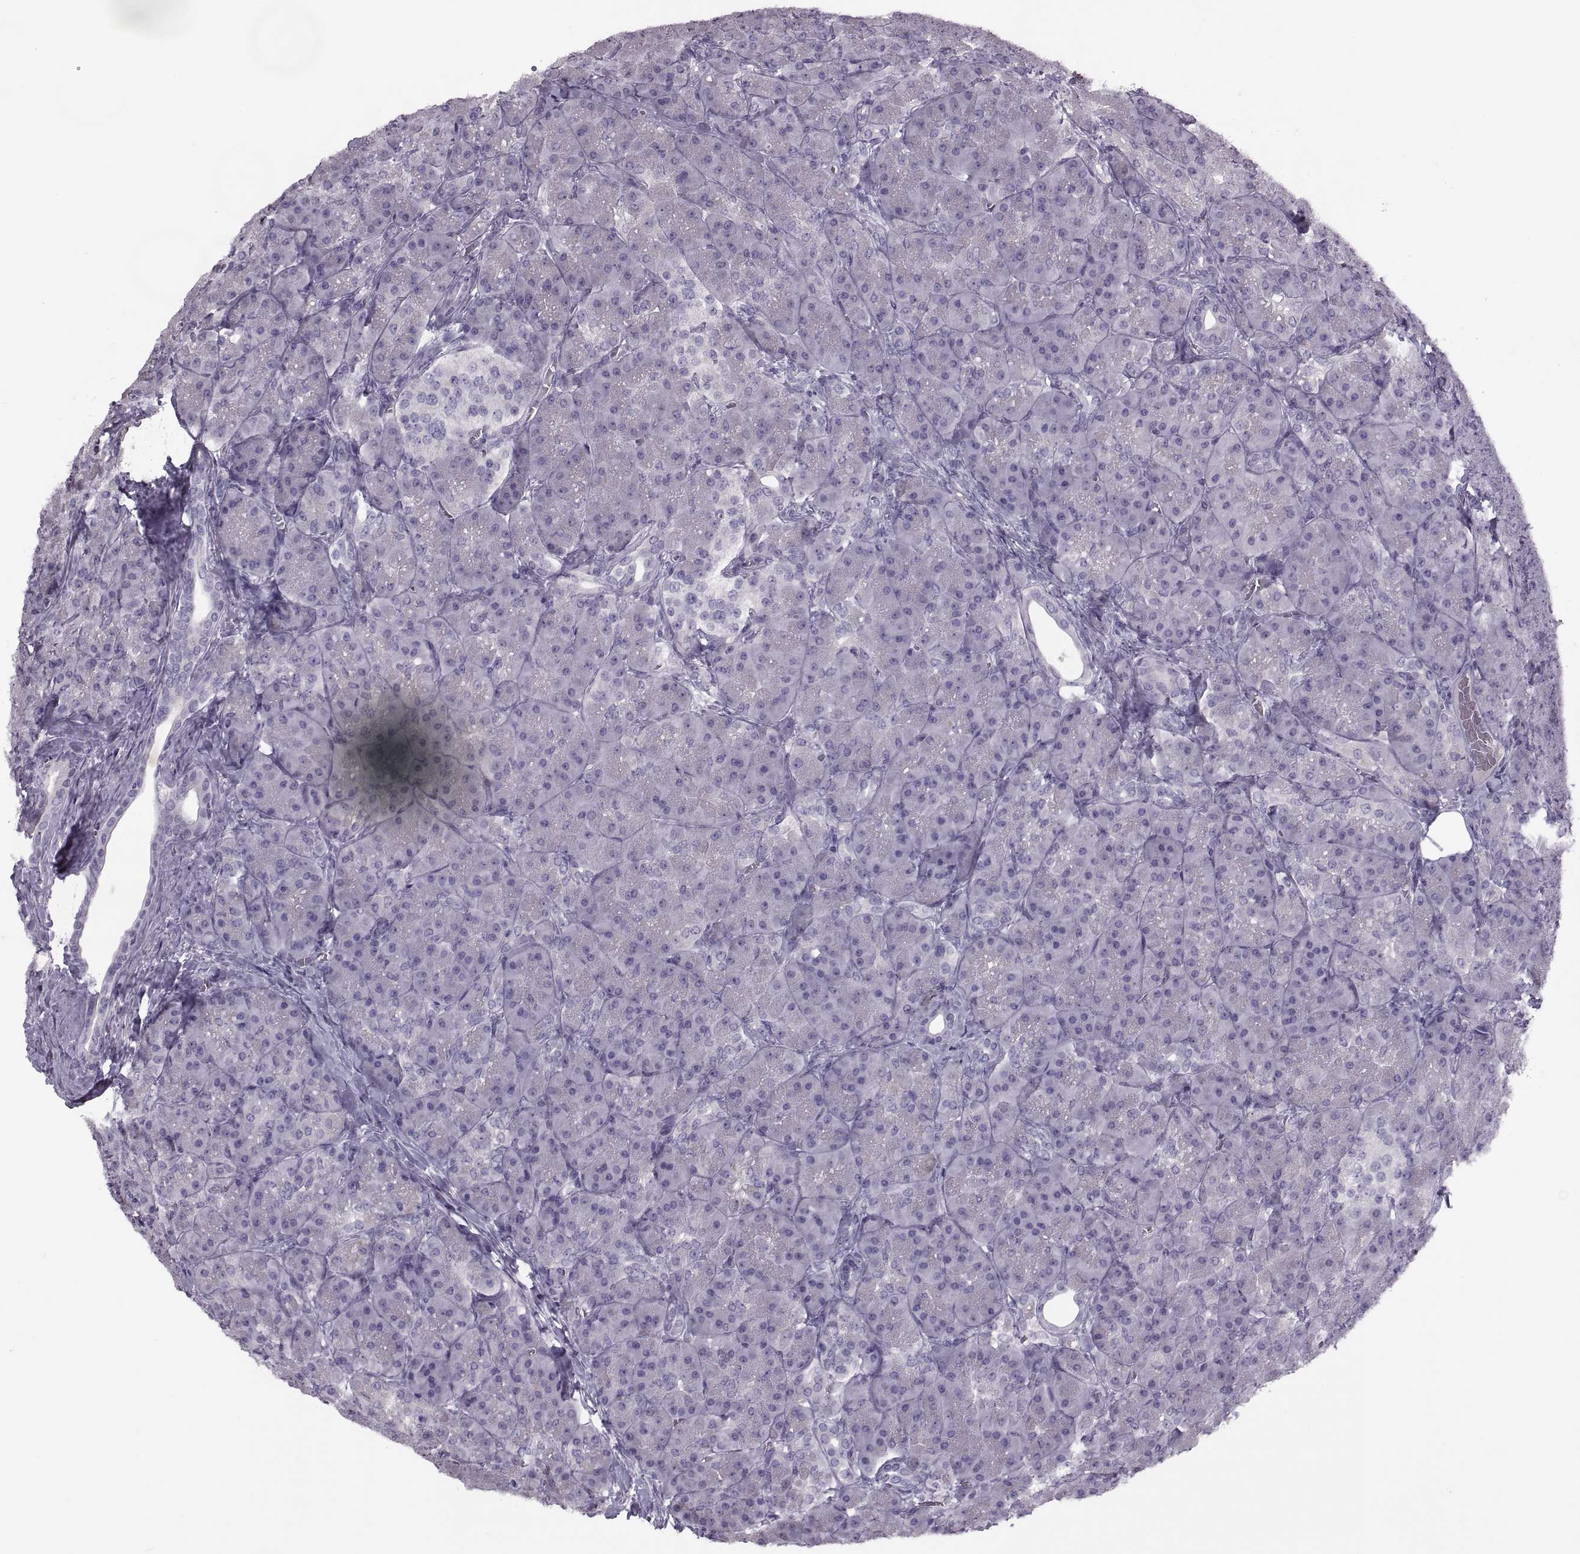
{"staining": {"intensity": "negative", "quantity": "none", "location": "none"}, "tissue": "pancreas", "cell_type": "Exocrine glandular cells", "image_type": "normal", "snomed": [{"axis": "morphology", "description": "Normal tissue, NOS"}, {"axis": "topography", "description": "Pancreas"}], "caption": "The histopathology image shows no staining of exocrine glandular cells in benign pancreas. Nuclei are stained in blue.", "gene": "RSPH6A", "patient": {"sex": "male", "age": 57}}